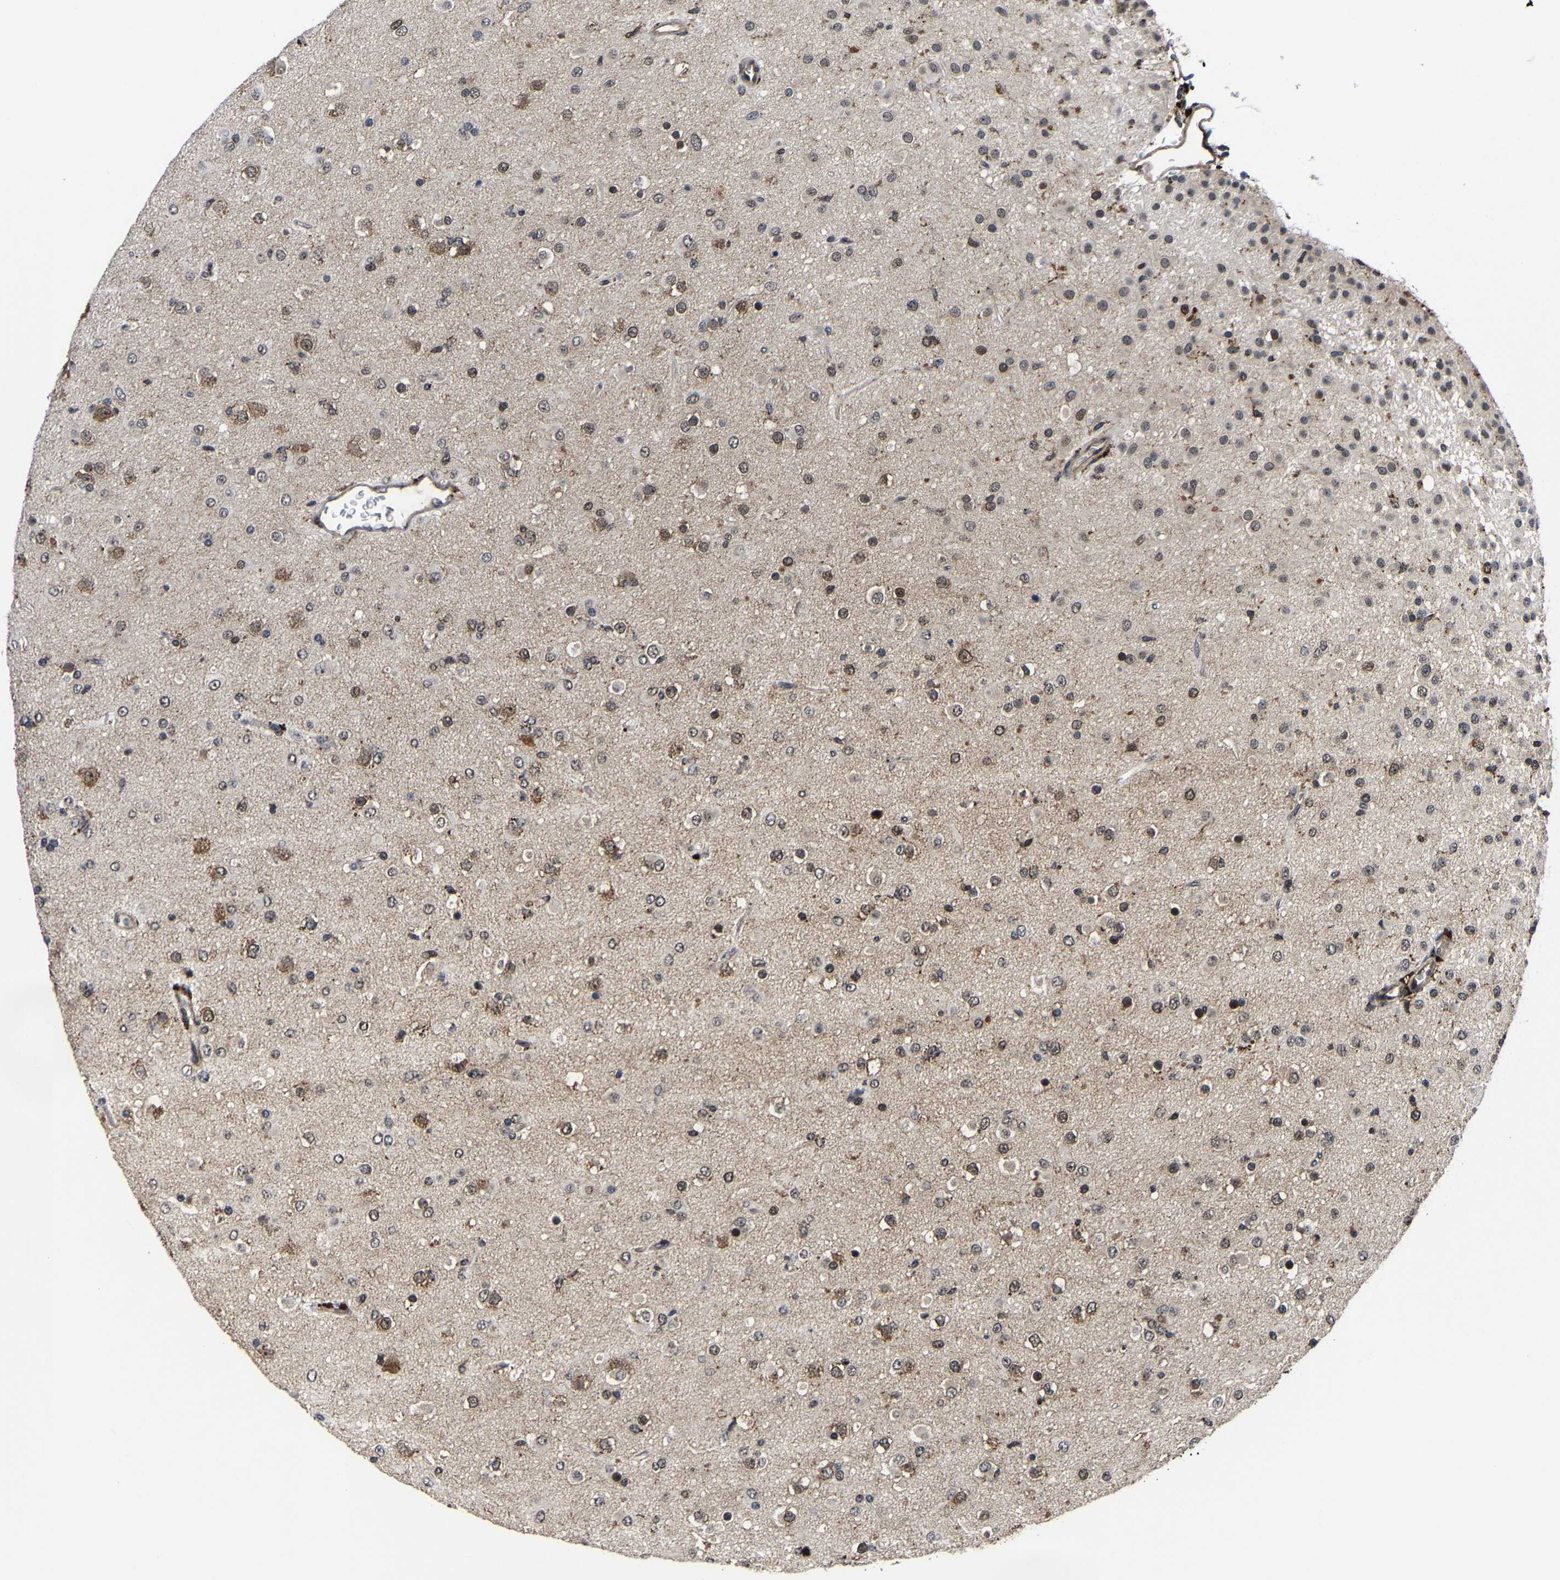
{"staining": {"intensity": "weak", "quantity": "25%-75%", "location": "cytoplasmic/membranous,nuclear"}, "tissue": "glioma", "cell_type": "Tumor cells", "image_type": "cancer", "snomed": [{"axis": "morphology", "description": "Glioma, malignant, Low grade"}, {"axis": "topography", "description": "Brain"}], "caption": "Malignant glioma (low-grade) was stained to show a protein in brown. There is low levels of weak cytoplasmic/membranous and nuclear positivity in approximately 25%-75% of tumor cells.", "gene": "ZCCHC7", "patient": {"sex": "male", "age": 65}}